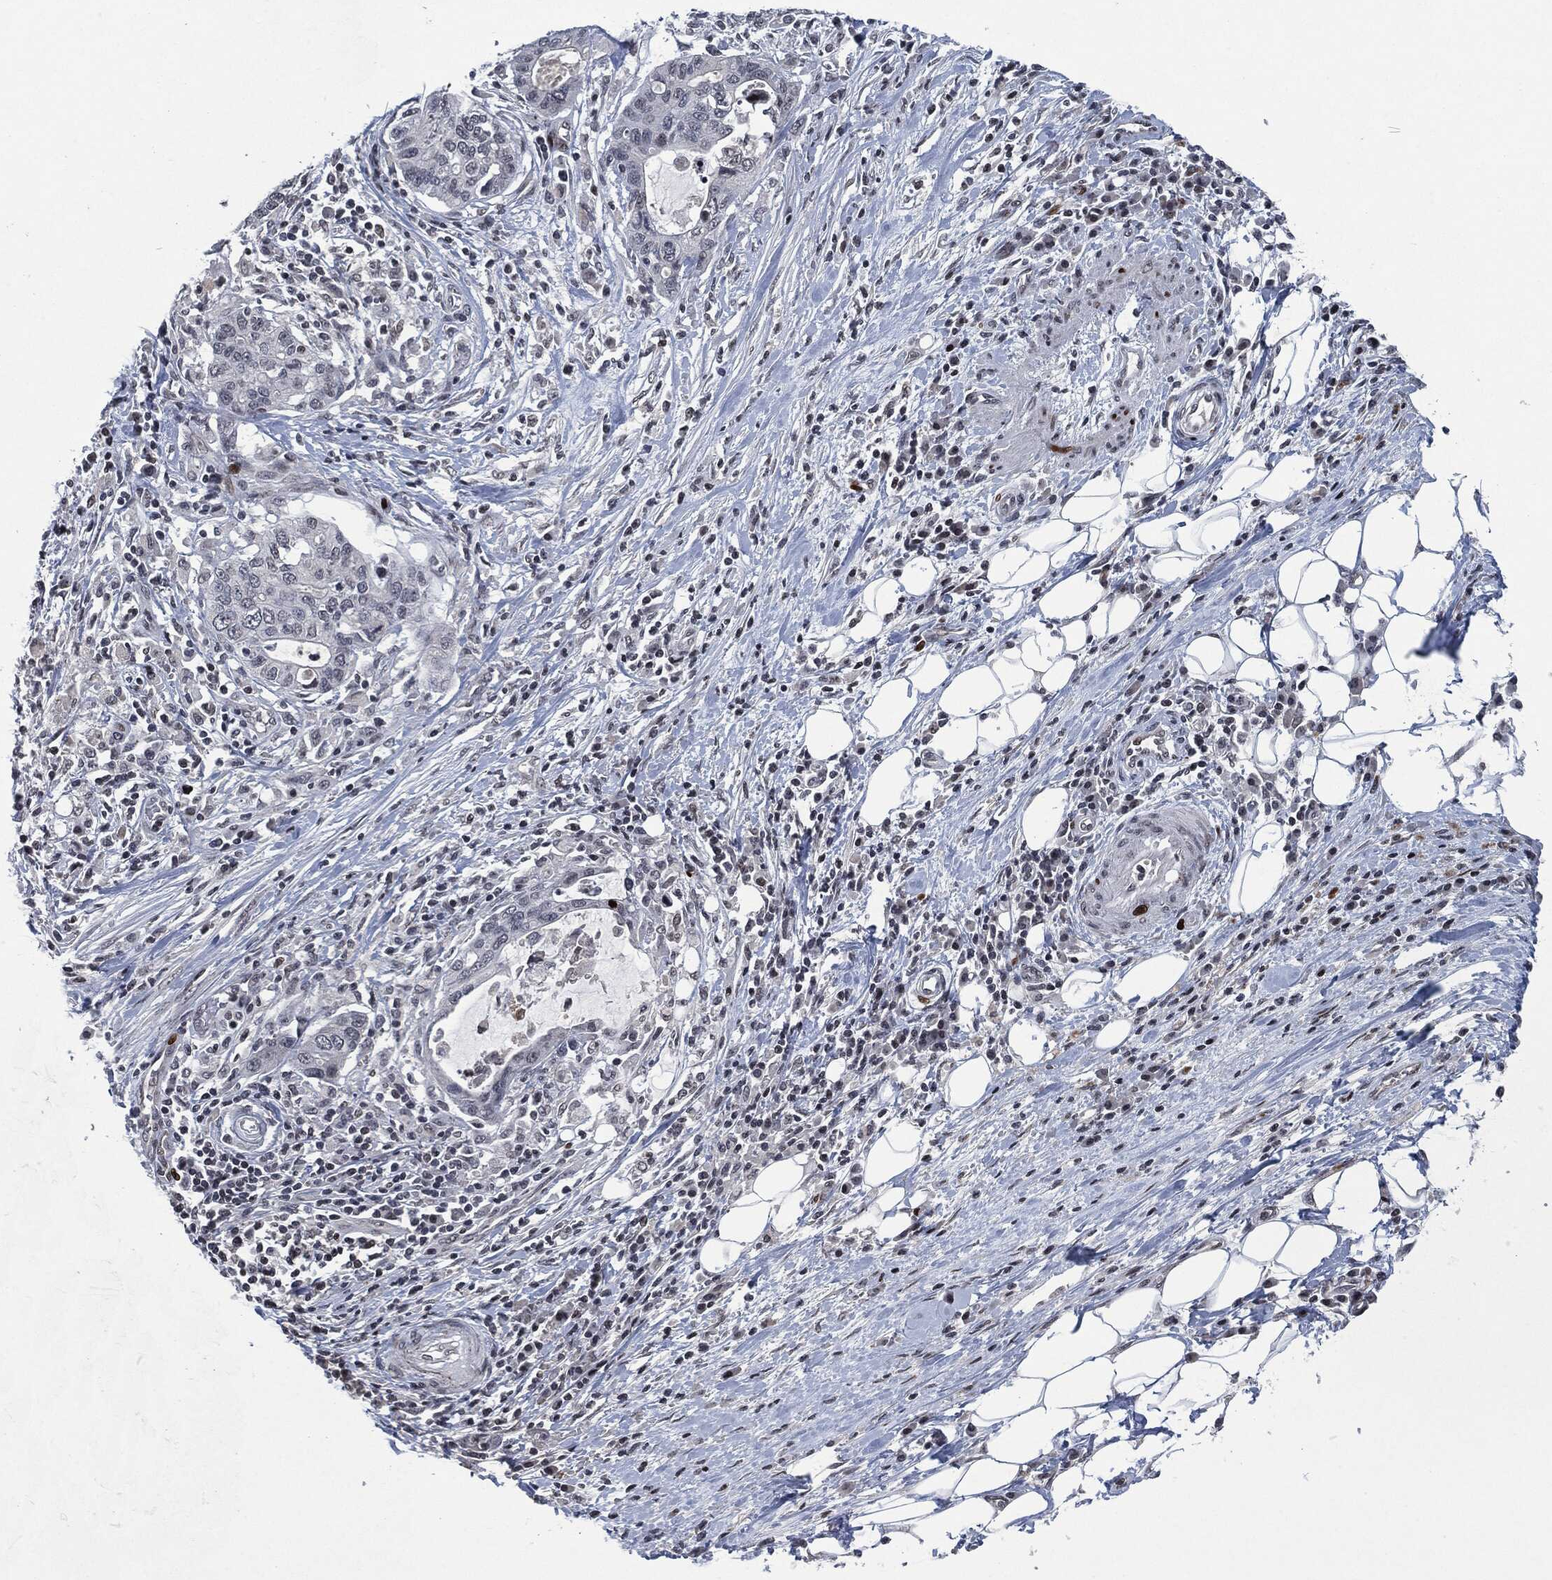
{"staining": {"intensity": "negative", "quantity": "none", "location": "none"}, "tissue": "stomach cancer", "cell_type": "Tumor cells", "image_type": "cancer", "snomed": [{"axis": "morphology", "description": "Adenocarcinoma, NOS"}, {"axis": "topography", "description": "Stomach"}], "caption": "IHC micrograph of human adenocarcinoma (stomach) stained for a protein (brown), which reveals no staining in tumor cells. (DAB immunohistochemistry visualized using brightfield microscopy, high magnification).", "gene": "EGFR", "patient": {"sex": "male", "age": 54}}